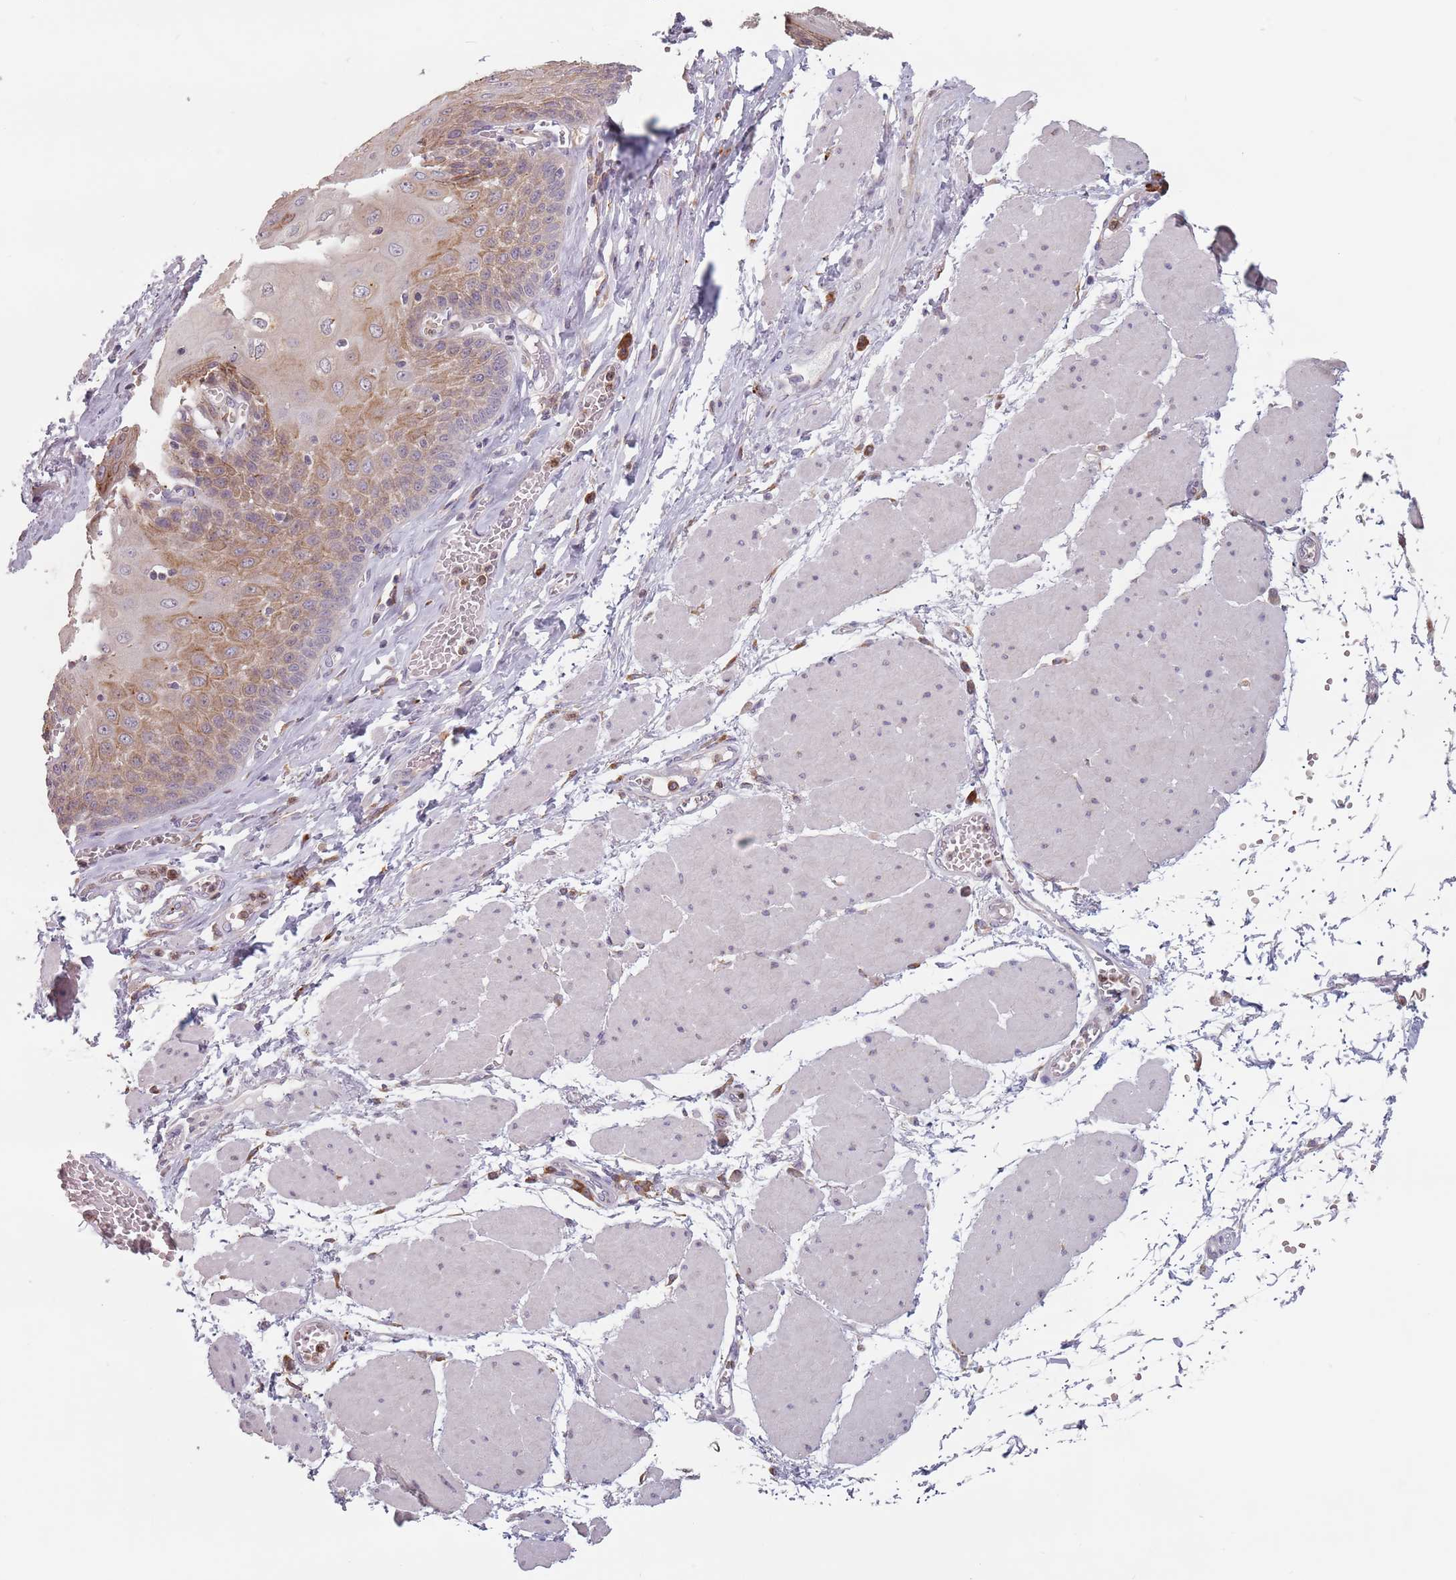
{"staining": {"intensity": "moderate", "quantity": "25%-75%", "location": "cytoplasmic/membranous"}, "tissue": "esophagus", "cell_type": "Squamous epithelial cells", "image_type": "normal", "snomed": [{"axis": "morphology", "description": "Normal tissue, NOS"}, {"axis": "topography", "description": "Esophagus"}], "caption": "An IHC image of normal tissue is shown. Protein staining in brown highlights moderate cytoplasmic/membranous positivity in esophagus within squamous epithelial cells.", "gene": "RPS9", "patient": {"sex": "male", "age": 60}}